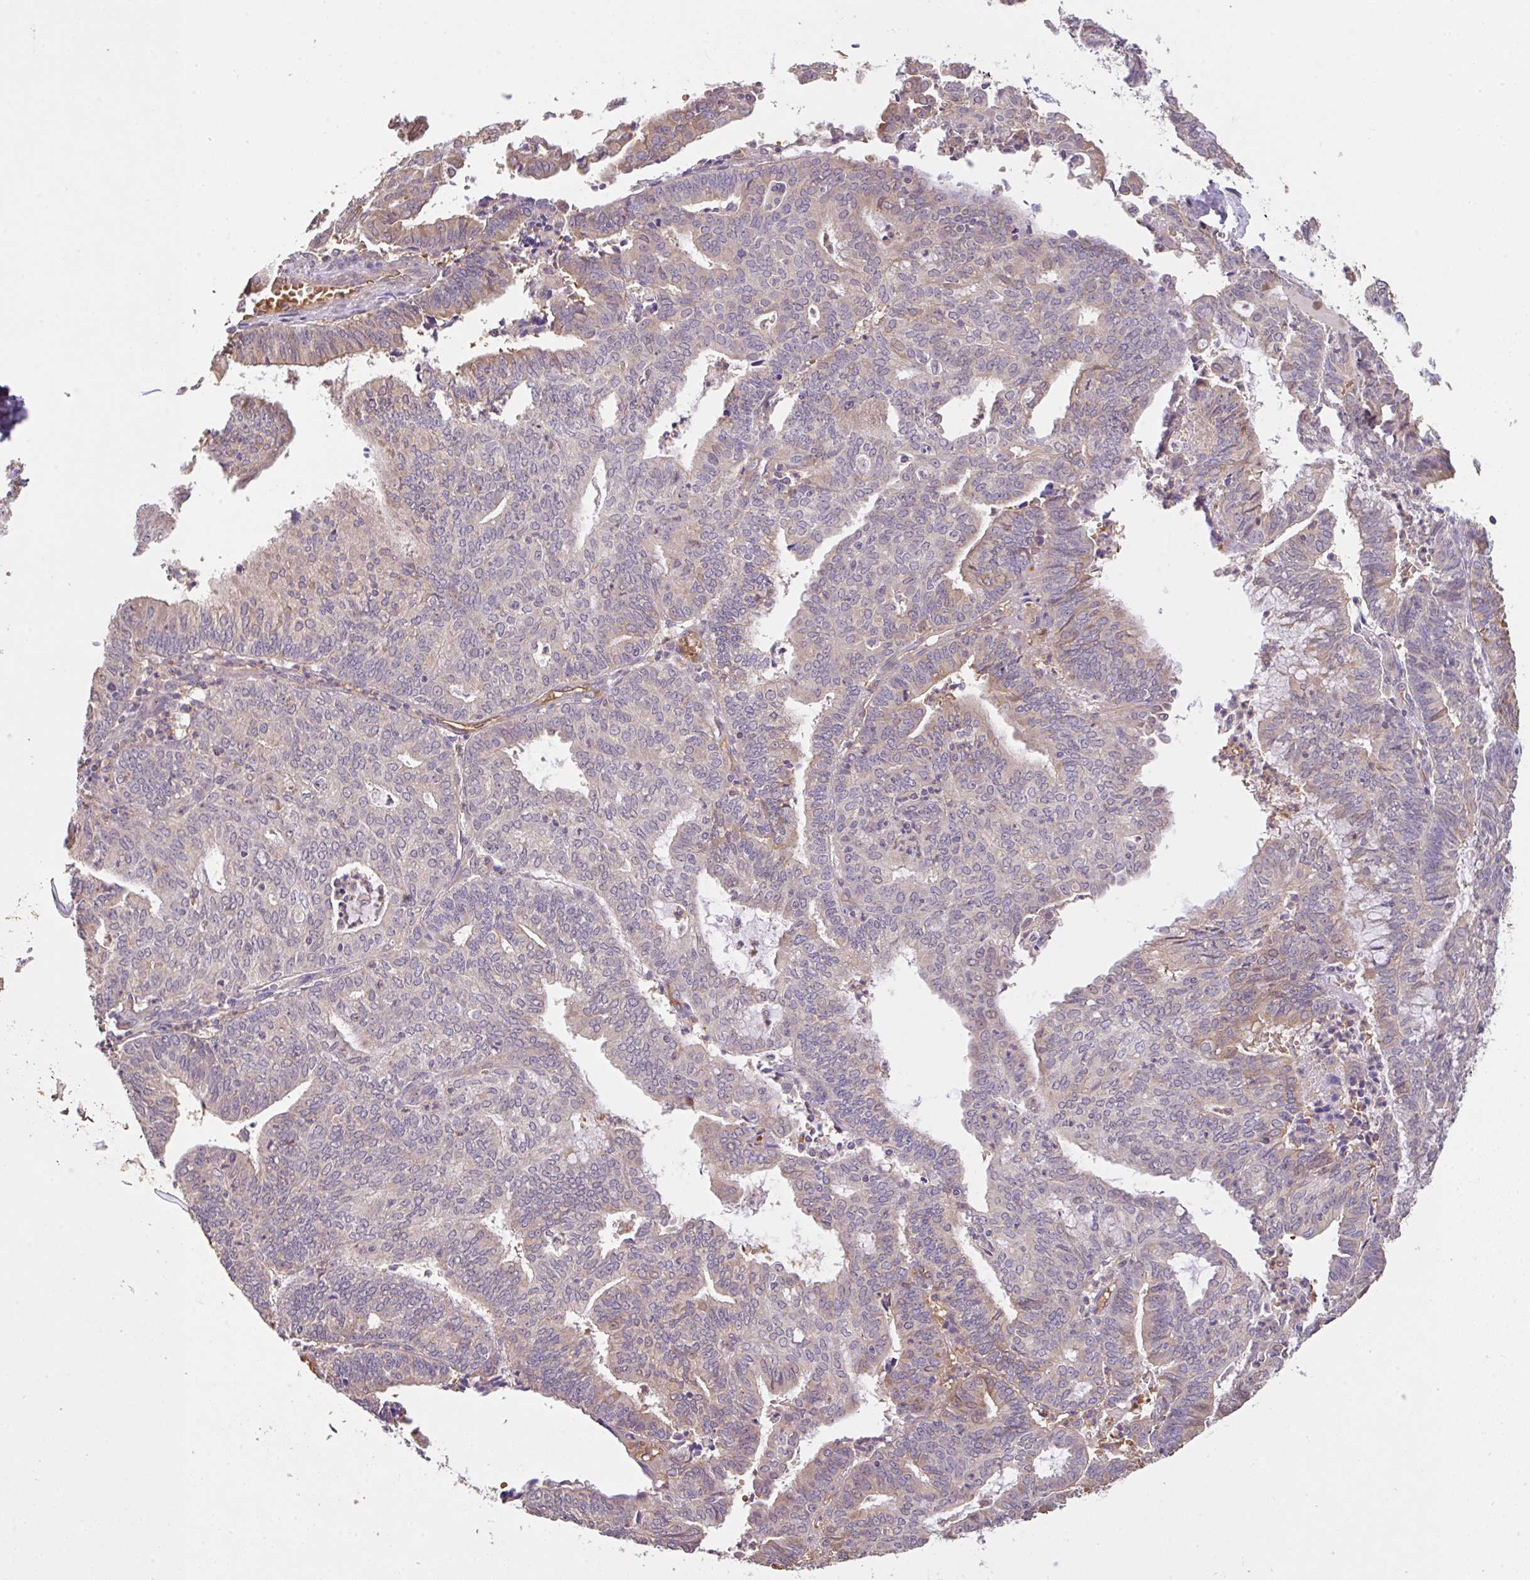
{"staining": {"intensity": "negative", "quantity": "none", "location": "none"}, "tissue": "endometrial cancer", "cell_type": "Tumor cells", "image_type": "cancer", "snomed": [{"axis": "morphology", "description": "Adenocarcinoma, NOS"}, {"axis": "topography", "description": "Endometrium"}], "caption": "Immunohistochemistry (IHC) of endometrial cancer (adenocarcinoma) demonstrates no expression in tumor cells.", "gene": "C1QTNF9B", "patient": {"sex": "female", "age": 61}}